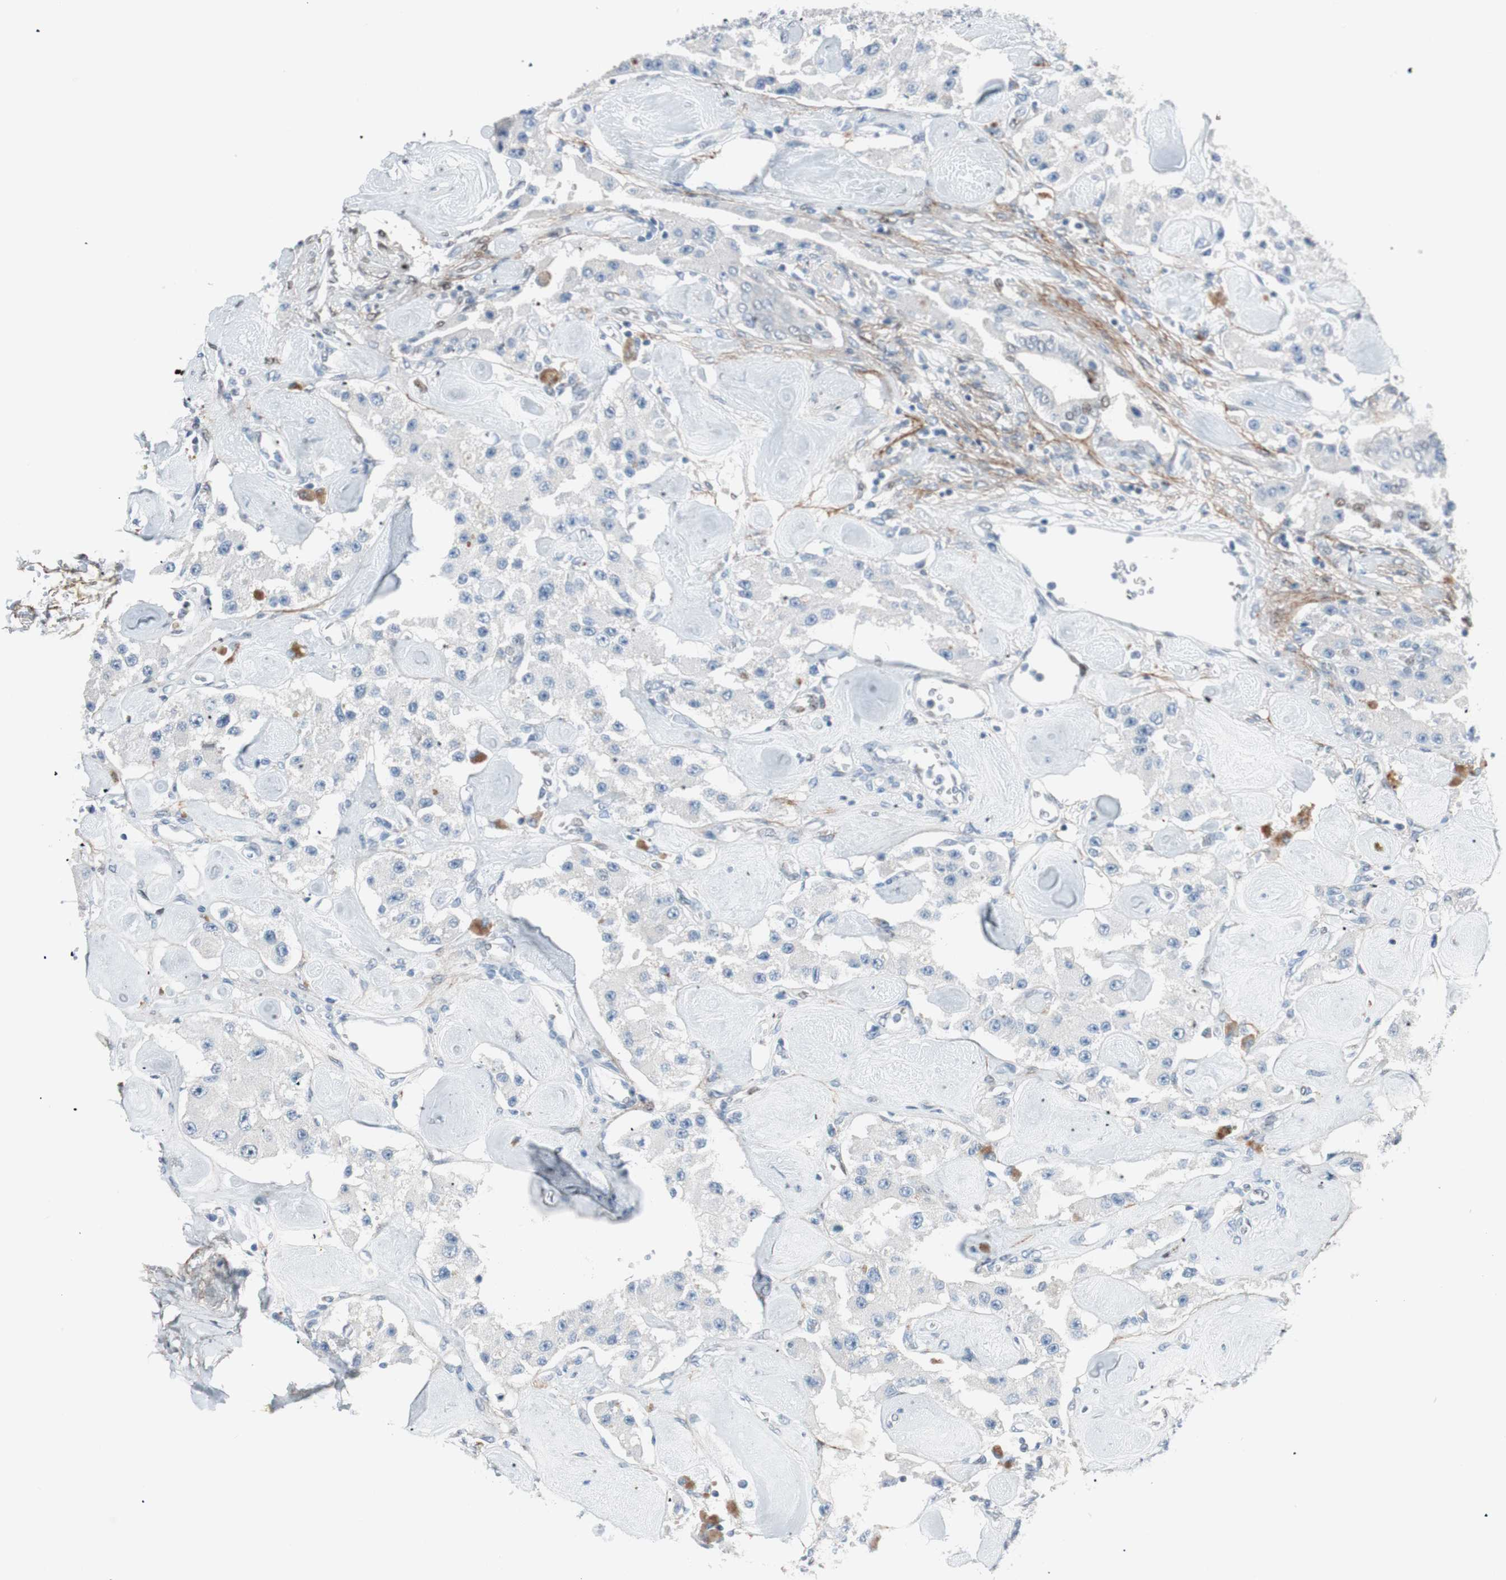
{"staining": {"intensity": "negative", "quantity": "none", "location": "none"}, "tissue": "carcinoid", "cell_type": "Tumor cells", "image_type": "cancer", "snomed": [{"axis": "morphology", "description": "Carcinoid, malignant, NOS"}, {"axis": "topography", "description": "Pancreas"}], "caption": "Immunohistochemical staining of human carcinoid shows no significant staining in tumor cells.", "gene": "FOSL1", "patient": {"sex": "male", "age": 41}}